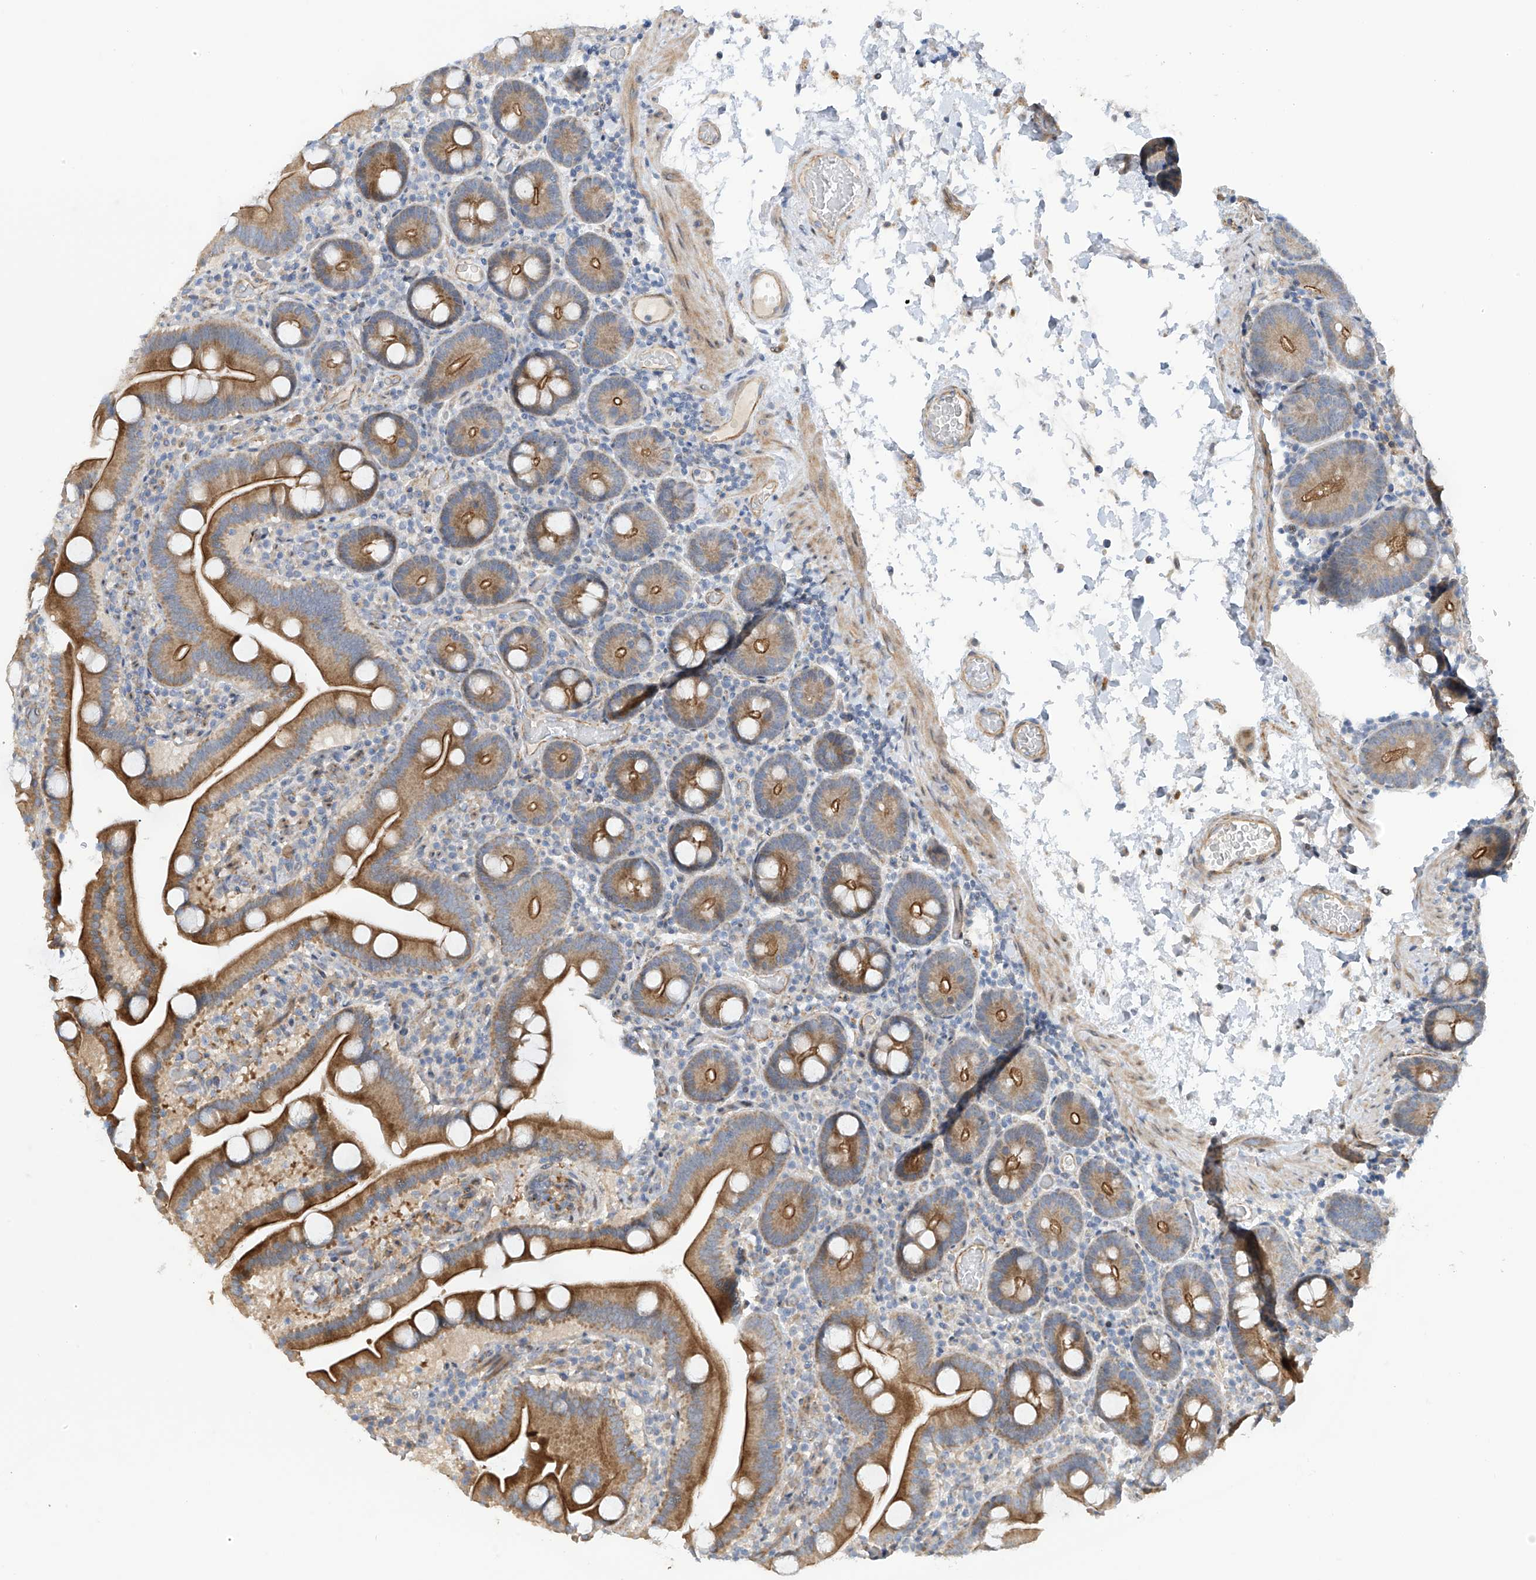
{"staining": {"intensity": "strong", "quantity": ">75%", "location": "cytoplasmic/membranous"}, "tissue": "duodenum", "cell_type": "Glandular cells", "image_type": "normal", "snomed": [{"axis": "morphology", "description": "Normal tissue, NOS"}, {"axis": "topography", "description": "Duodenum"}], "caption": "IHC micrograph of normal duodenum: duodenum stained using IHC demonstrates high levels of strong protein expression localized specifically in the cytoplasmic/membranous of glandular cells, appearing as a cytoplasmic/membranous brown color.", "gene": "ZNF641", "patient": {"sex": "male", "age": 55}}